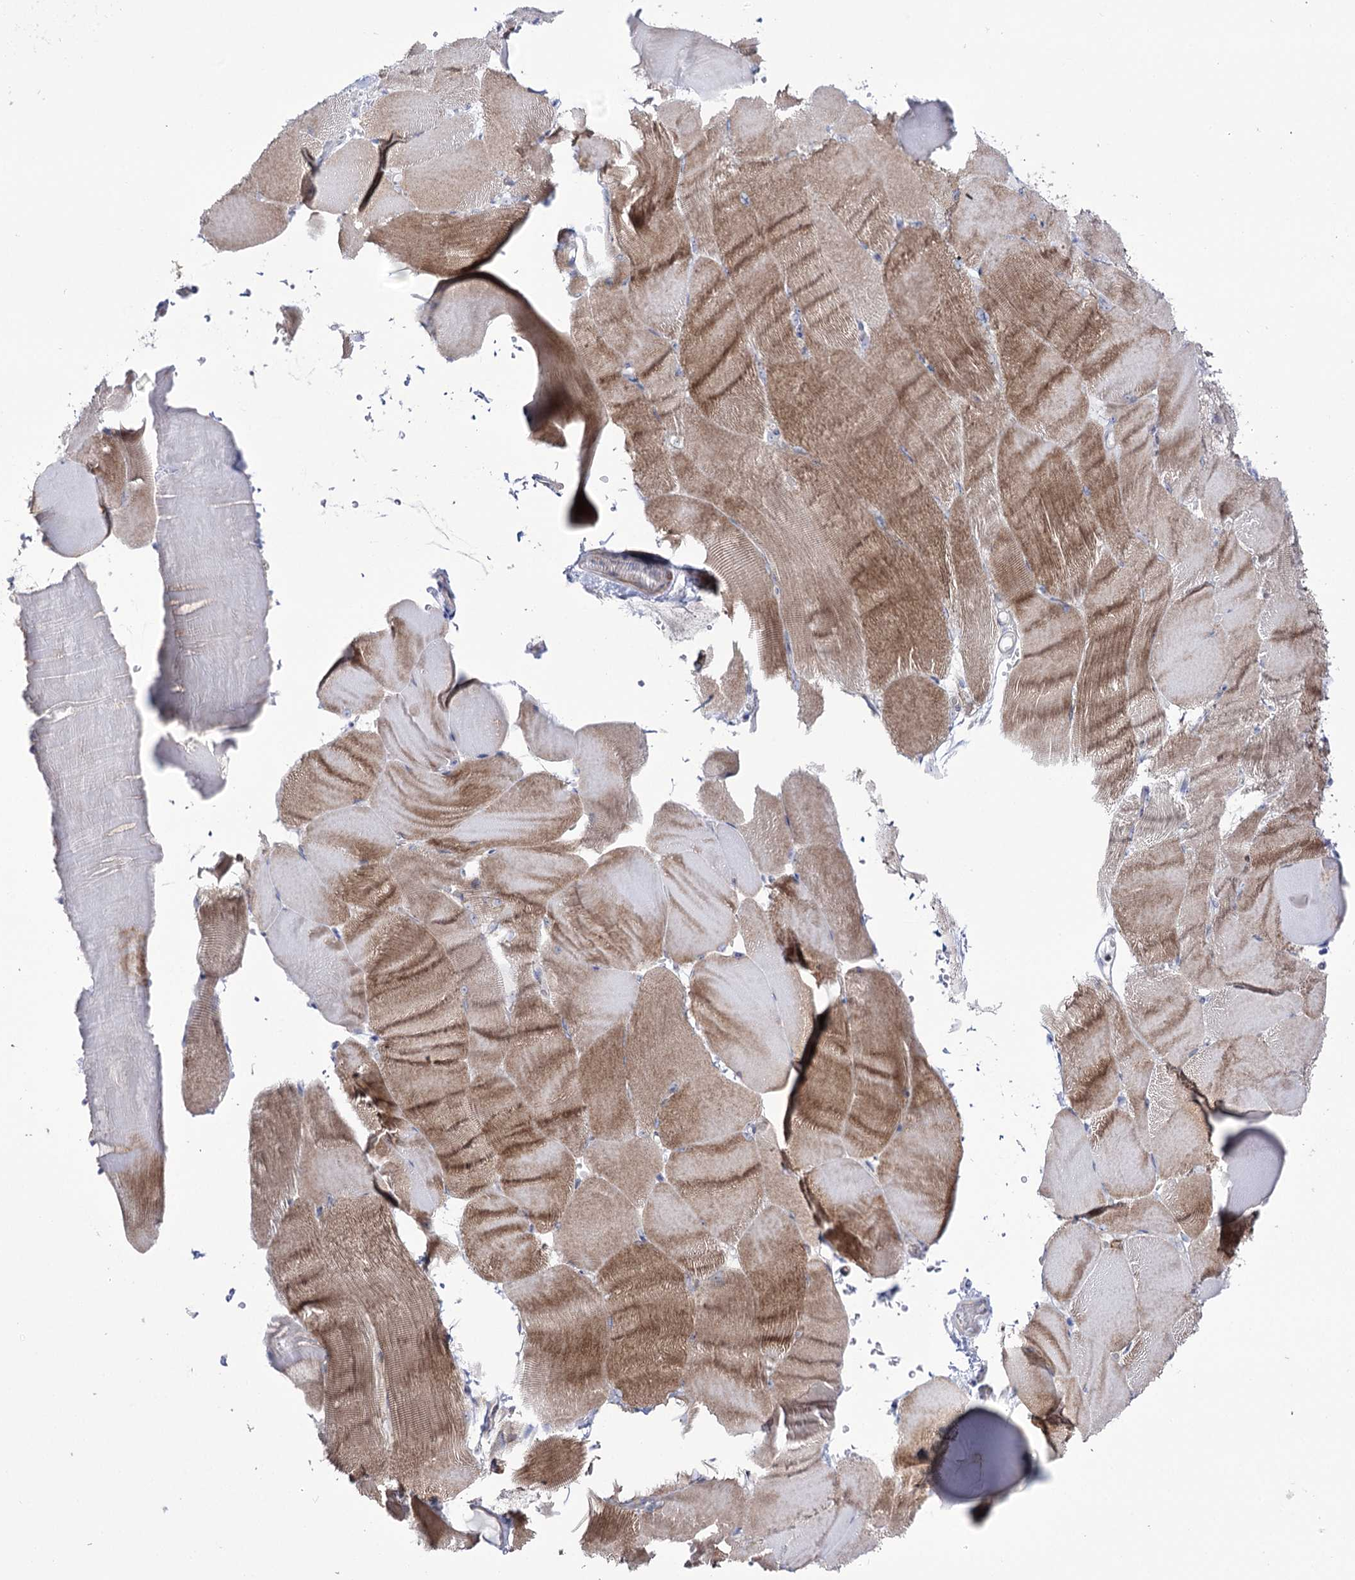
{"staining": {"intensity": "moderate", "quantity": ">75%", "location": "cytoplasmic/membranous"}, "tissue": "skeletal muscle", "cell_type": "Myocytes", "image_type": "normal", "snomed": [{"axis": "morphology", "description": "Normal tissue, NOS"}, {"axis": "topography", "description": "Skeletal muscle"}, {"axis": "topography", "description": "Parathyroid gland"}], "caption": "Normal skeletal muscle displays moderate cytoplasmic/membranous staining in about >75% of myocytes, visualized by immunohistochemistry. (IHC, brightfield microscopy, high magnification).", "gene": "METTL5", "patient": {"sex": "female", "age": 37}}